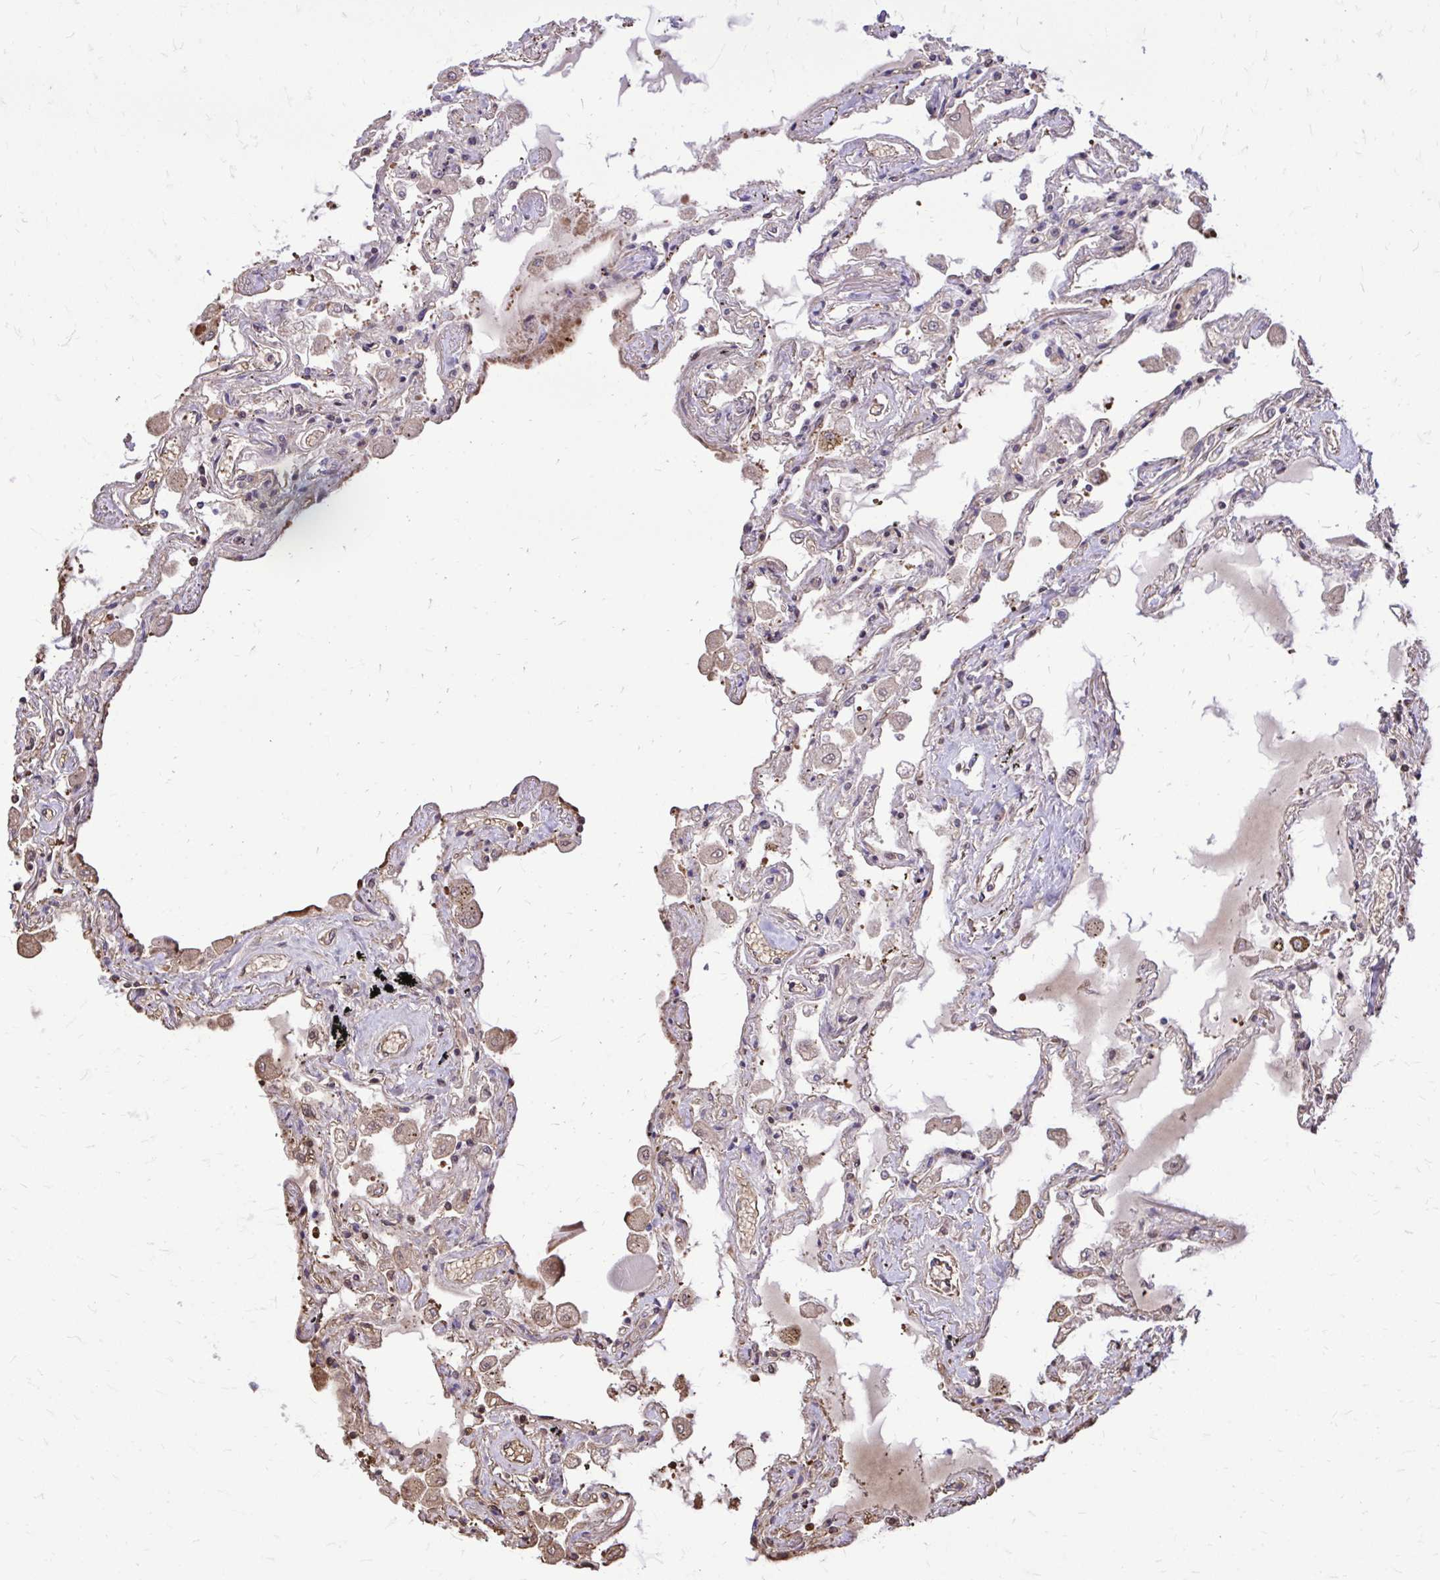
{"staining": {"intensity": "weak", "quantity": "<25%", "location": "cytoplasmic/membranous"}, "tissue": "lung", "cell_type": "Alveolar cells", "image_type": "normal", "snomed": [{"axis": "morphology", "description": "Normal tissue, NOS"}, {"axis": "morphology", "description": "Adenocarcinoma, NOS"}, {"axis": "topography", "description": "Cartilage tissue"}, {"axis": "topography", "description": "Lung"}], "caption": "This is a photomicrograph of immunohistochemistry staining of benign lung, which shows no expression in alveolar cells.", "gene": "ATP13A2", "patient": {"sex": "female", "age": 67}}